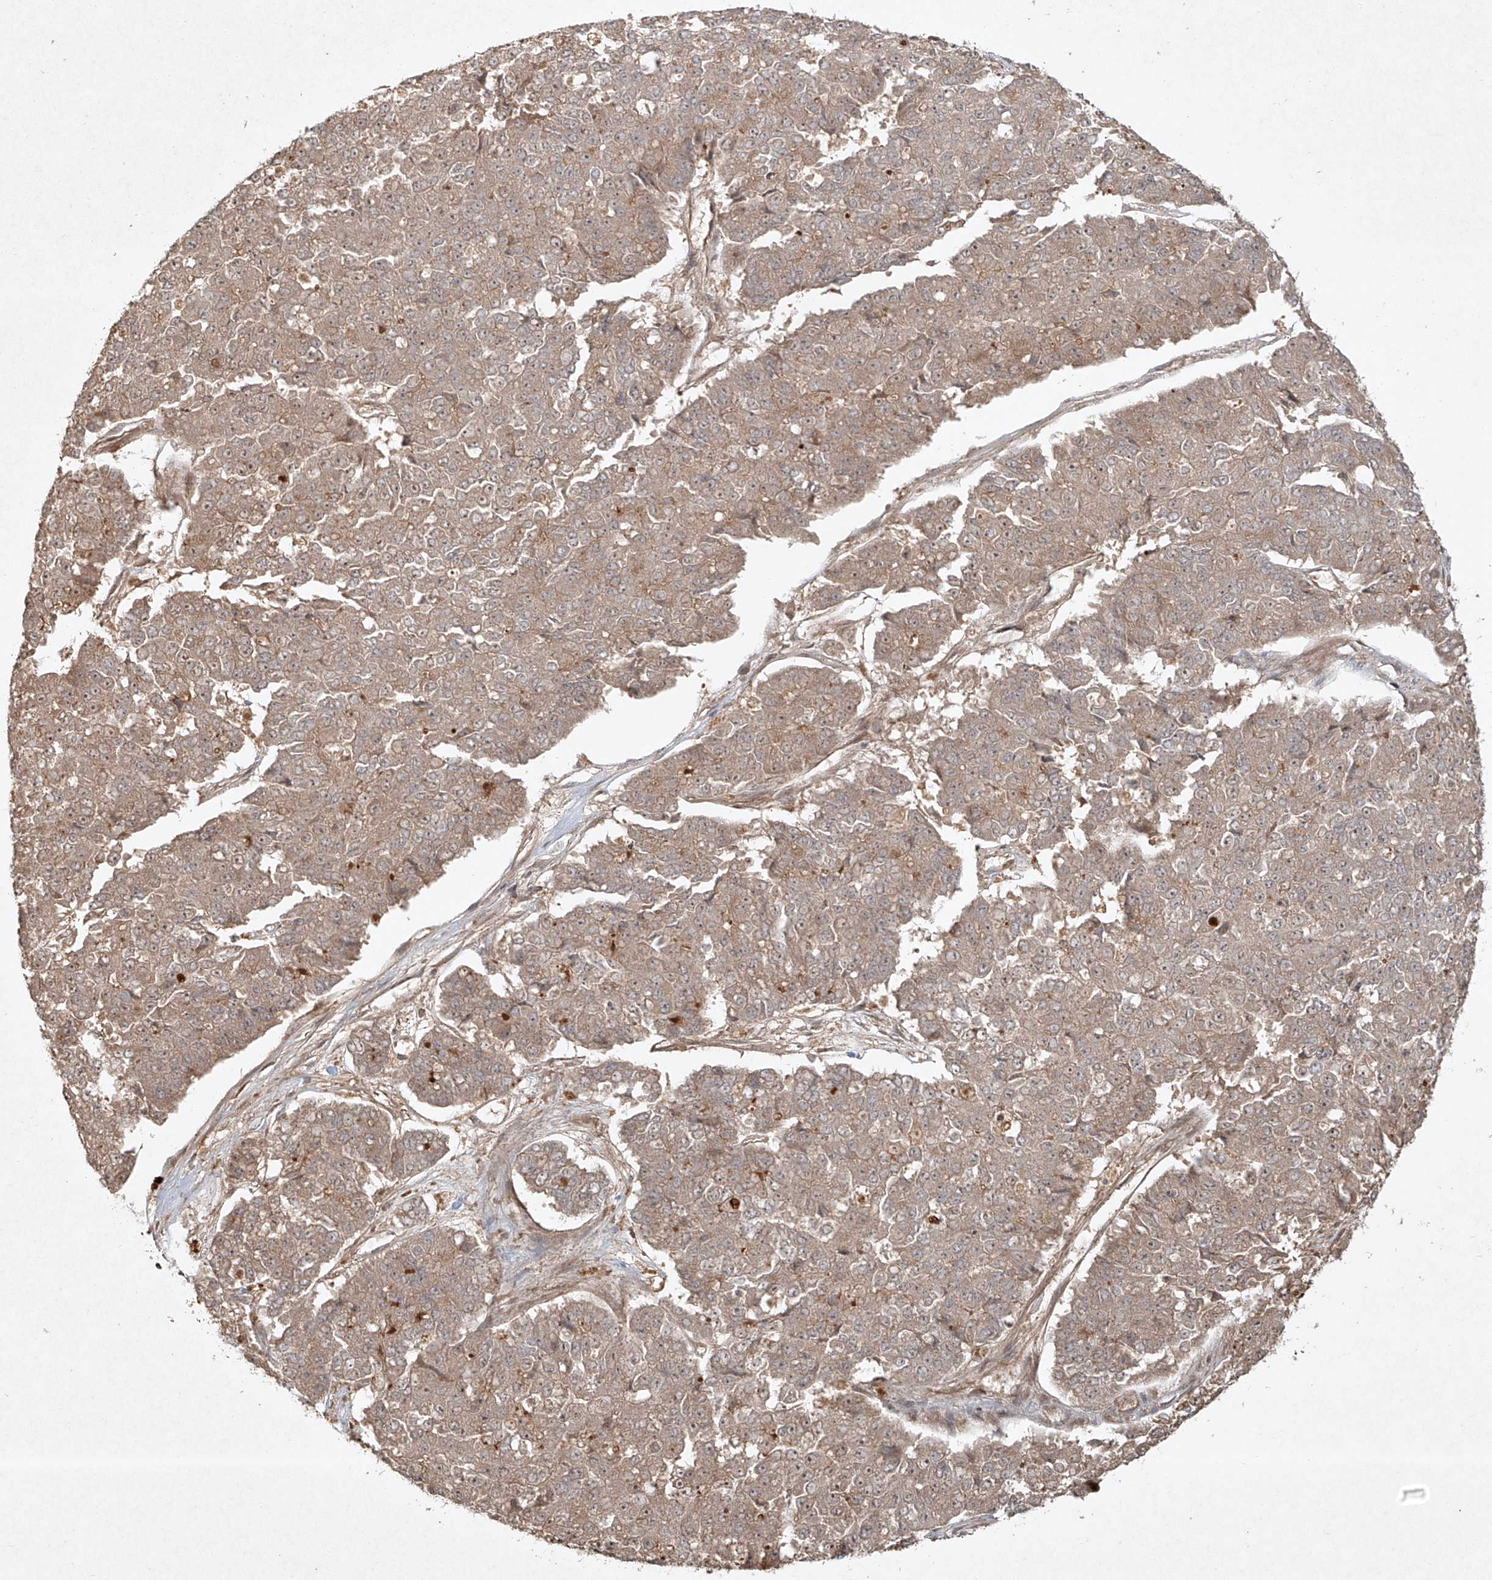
{"staining": {"intensity": "weak", "quantity": "25%-75%", "location": "cytoplasmic/membranous"}, "tissue": "pancreatic cancer", "cell_type": "Tumor cells", "image_type": "cancer", "snomed": [{"axis": "morphology", "description": "Adenocarcinoma, NOS"}, {"axis": "topography", "description": "Pancreas"}], "caption": "Adenocarcinoma (pancreatic) stained with DAB IHC demonstrates low levels of weak cytoplasmic/membranous positivity in approximately 25%-75% of tumor cells.", "gene": "CYYR1", "patient": {"sex": "male", "age": 50}}